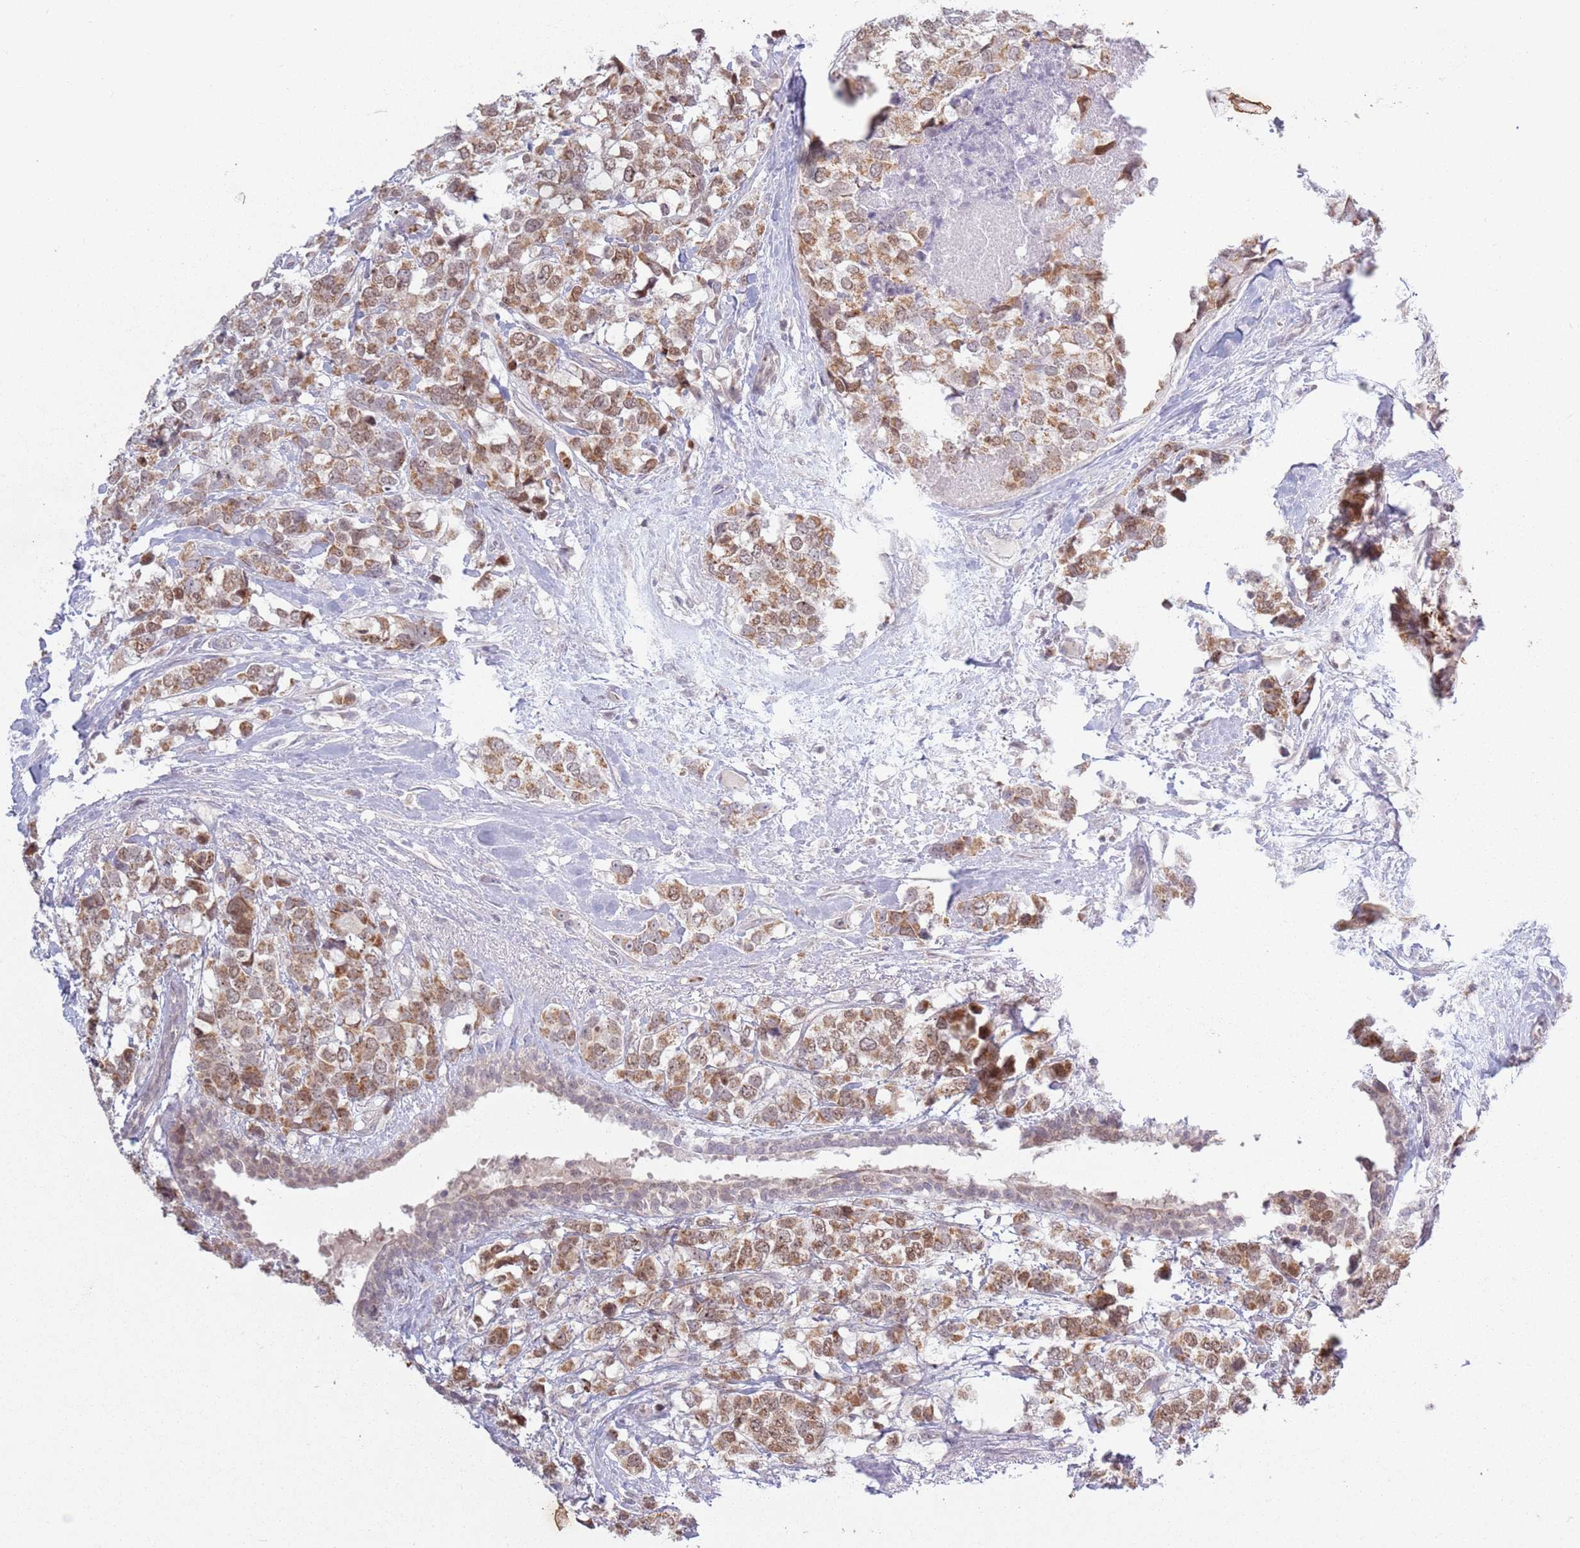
{"staining": {"intensity": "moderate", "quantity": ">75%", "location": "cytoplasmic/membranous,nuclear"}, "tissue": "breast cancer", "cell_type": "Tumor cells", "image_type": "cancer", "snomed": [{"axis": "morphology", "description": "Lobular carcinoma"}, {"axis": "topography", "description": "Breast"}], "caption": "IHC photomicrograph of human breast lobular carcinoma stained for a protein (brown), which reveals medium levels of moderate cytoplasmic/membranous and nuclear expression in approximately >75% of tumor cells.", "gene": "MRPL34", "patient": {"sex": "female", "age": 59}}